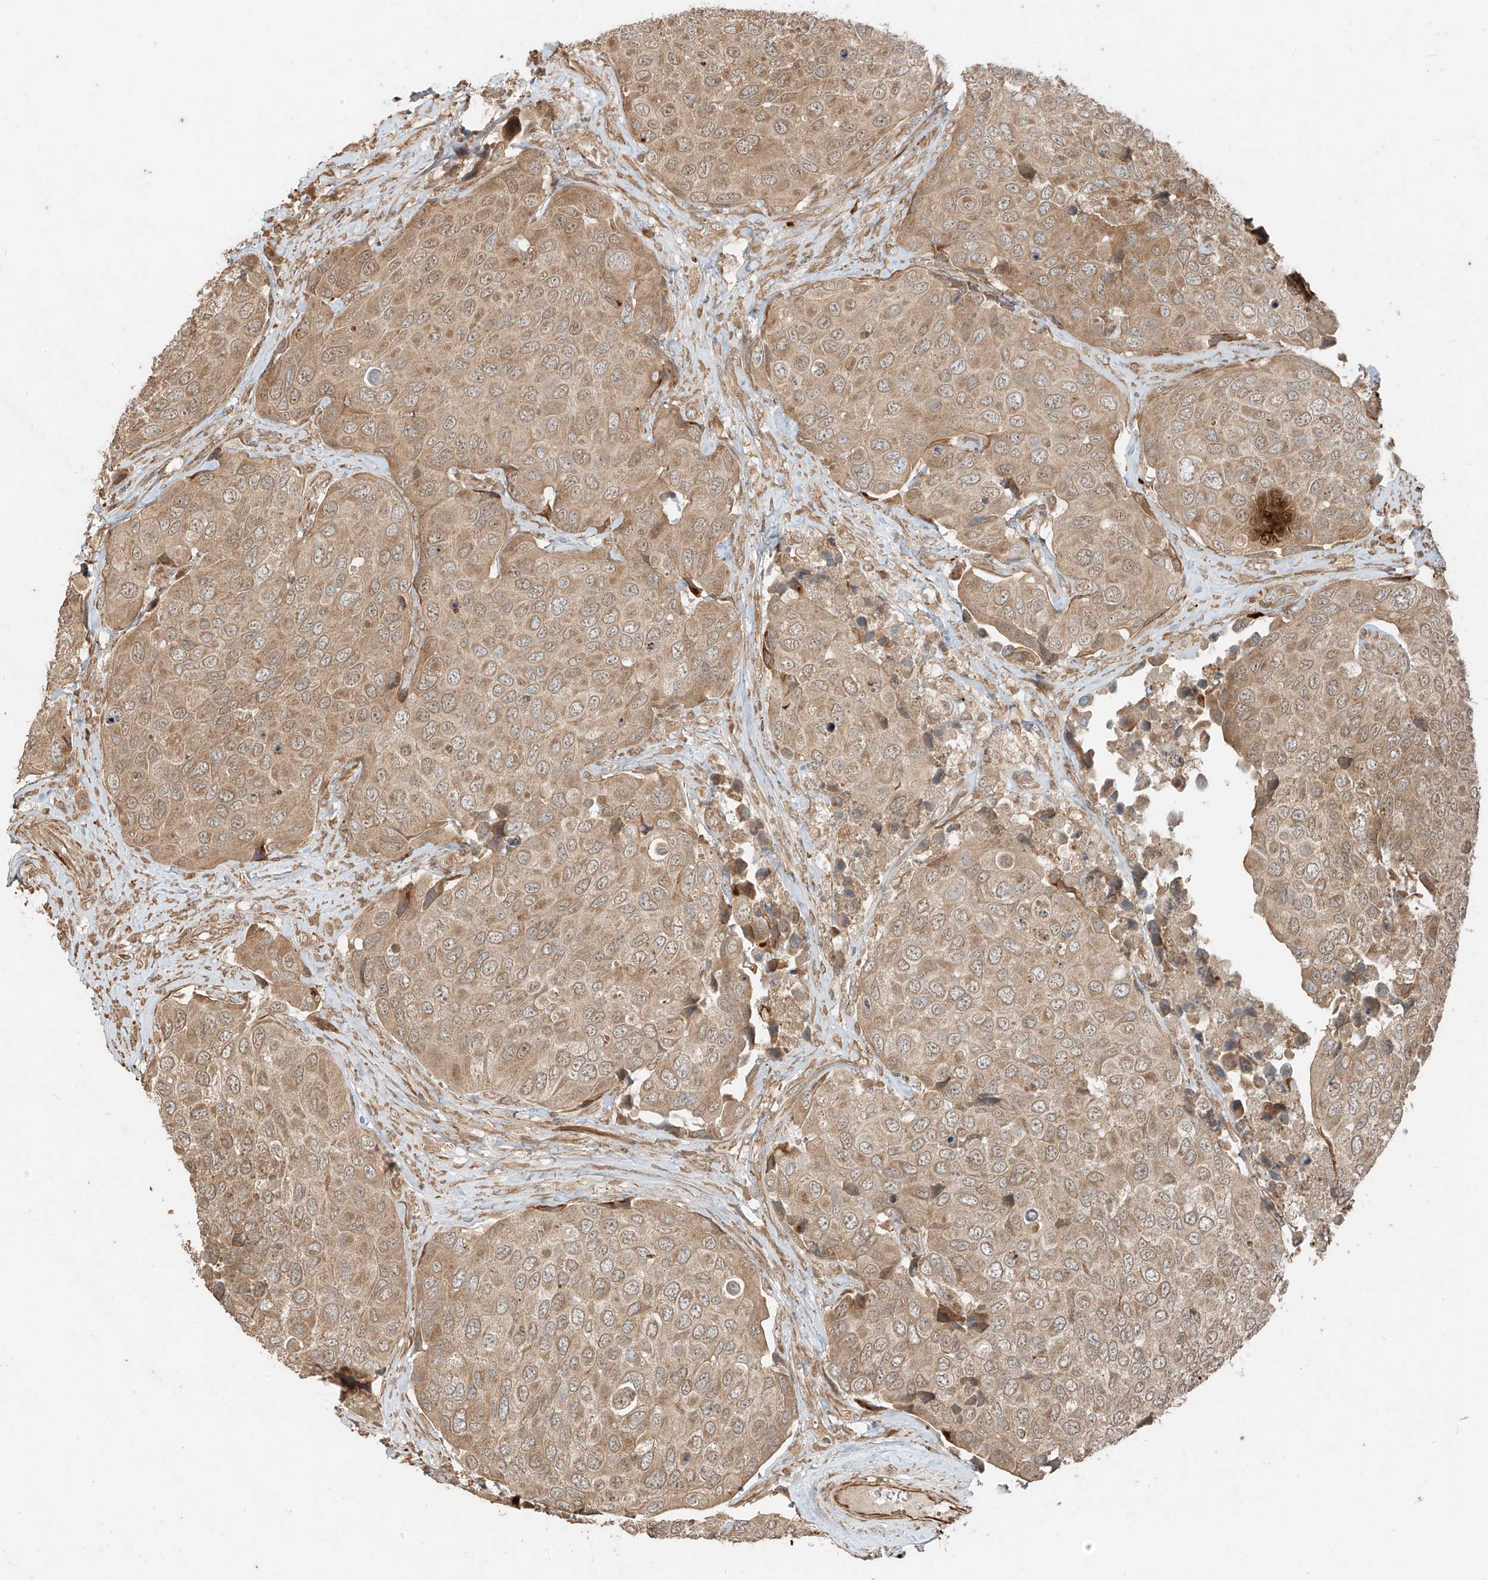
{"staining": {"intensity": "moderate", "quantity": ">75%", "location": "cytoplasmic/membranous"}, "tissue": "urothelial cancer", "cell_type": "Tumor cells", "image_type": "cancer", "snomed": [{"axis": "morphology", "description": "Urothelial carcinoma, High grade"}, {"axis": "topography", "description": "Urinary bladder"}], "caption": "A histopathology image of urothelial cancer stained for a protein demonstrates moderate cytoplasmic/membranous brown staining in tumor cells.", "gene": "ANKZF1", "patient": {"sex": "male", "age": 74}}